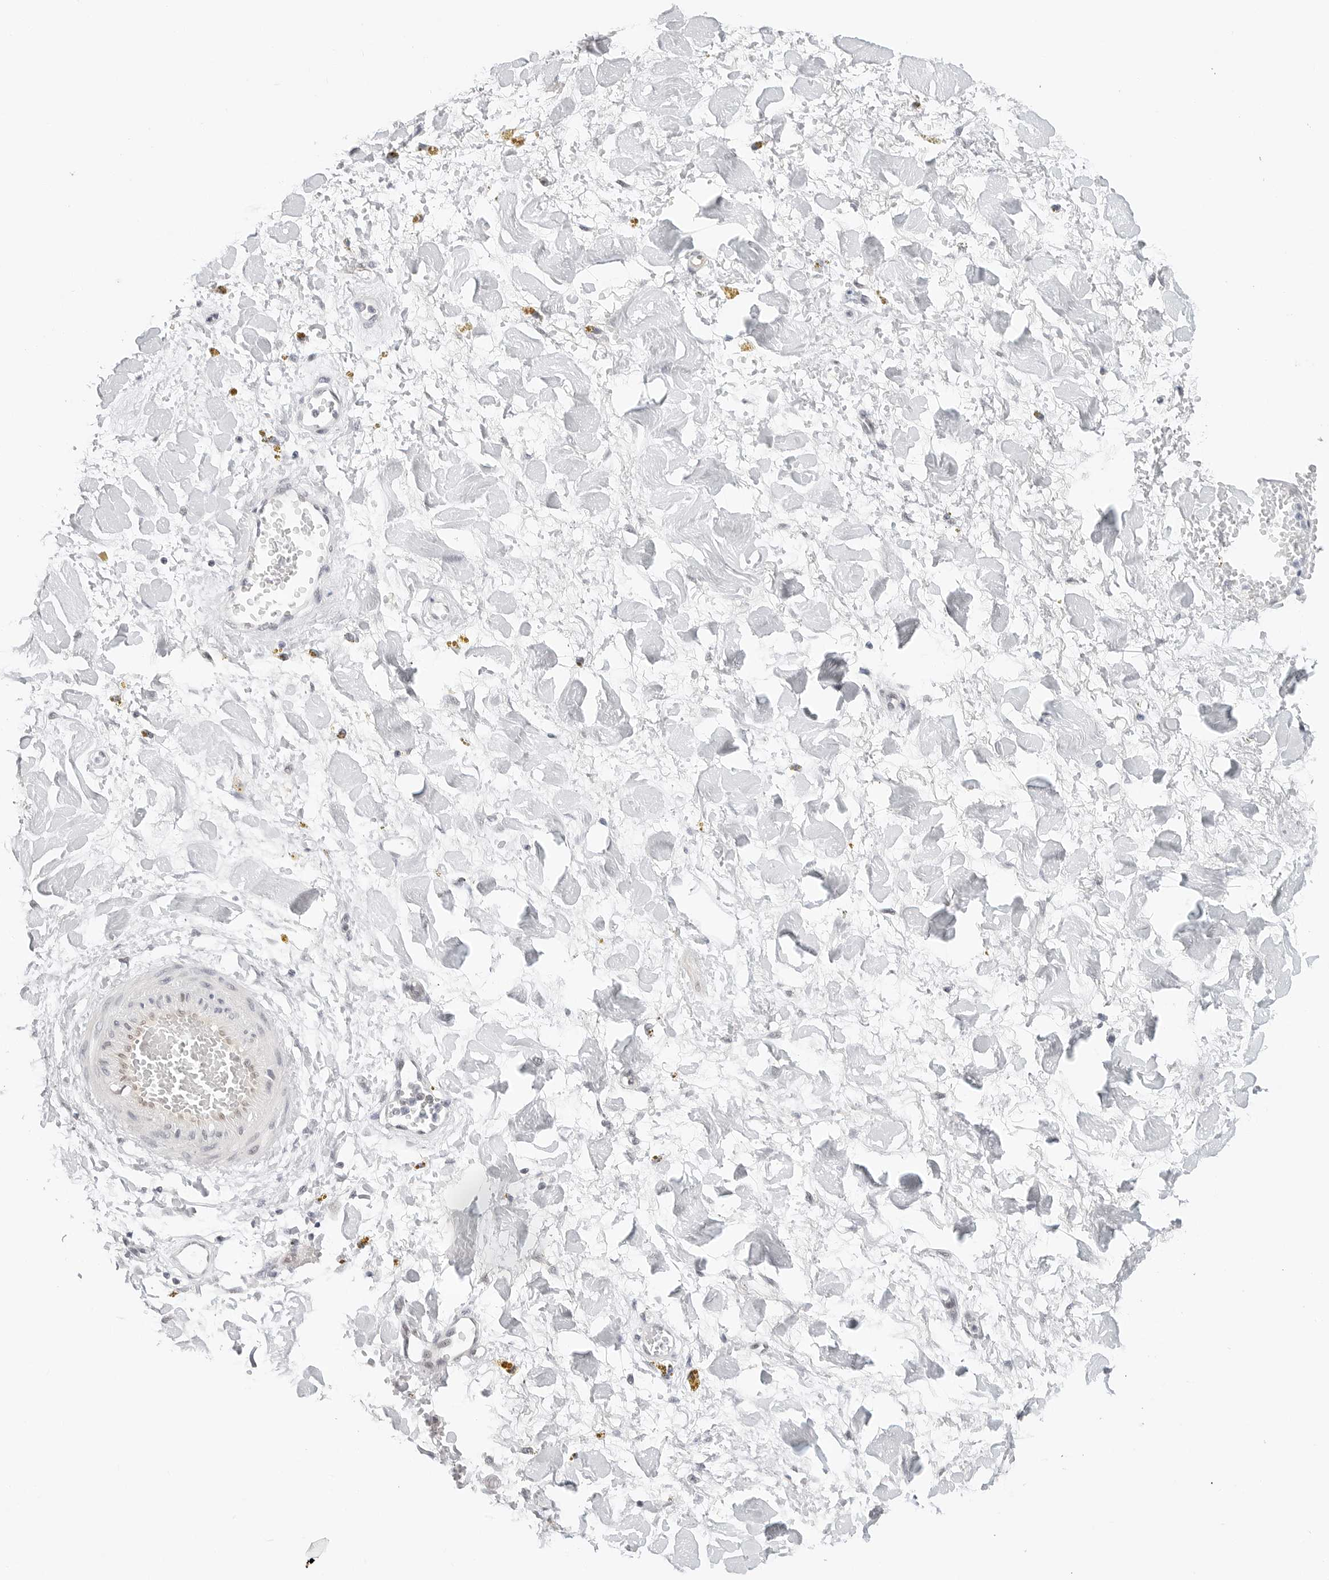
{"staining": {"intensity": "negative", "quantity": "none", "location": "none"}, "tissue": "adipose tissue", "cell_type": "Adipocytes", "image_type": "normal", "snomed": [{"axis": "morphology", "description": "Normal tissue, NOS"}, {"axis": "topography", "description": "Kidney"}, {"axis": "topography", "description": "Peripheral nerve tissue"}], "caption": "Immunohistochemistry micrograph of unremarkable adipose tissue stained for a protein (brown), which exhibits no expression in adipocytes. (DAB (3,3'-diaminobenzidine) IHC visualized using brightfield microscopy, high magnification).", "gene": "TSEN2", "patient": {"sex": "male", "age": 7}}